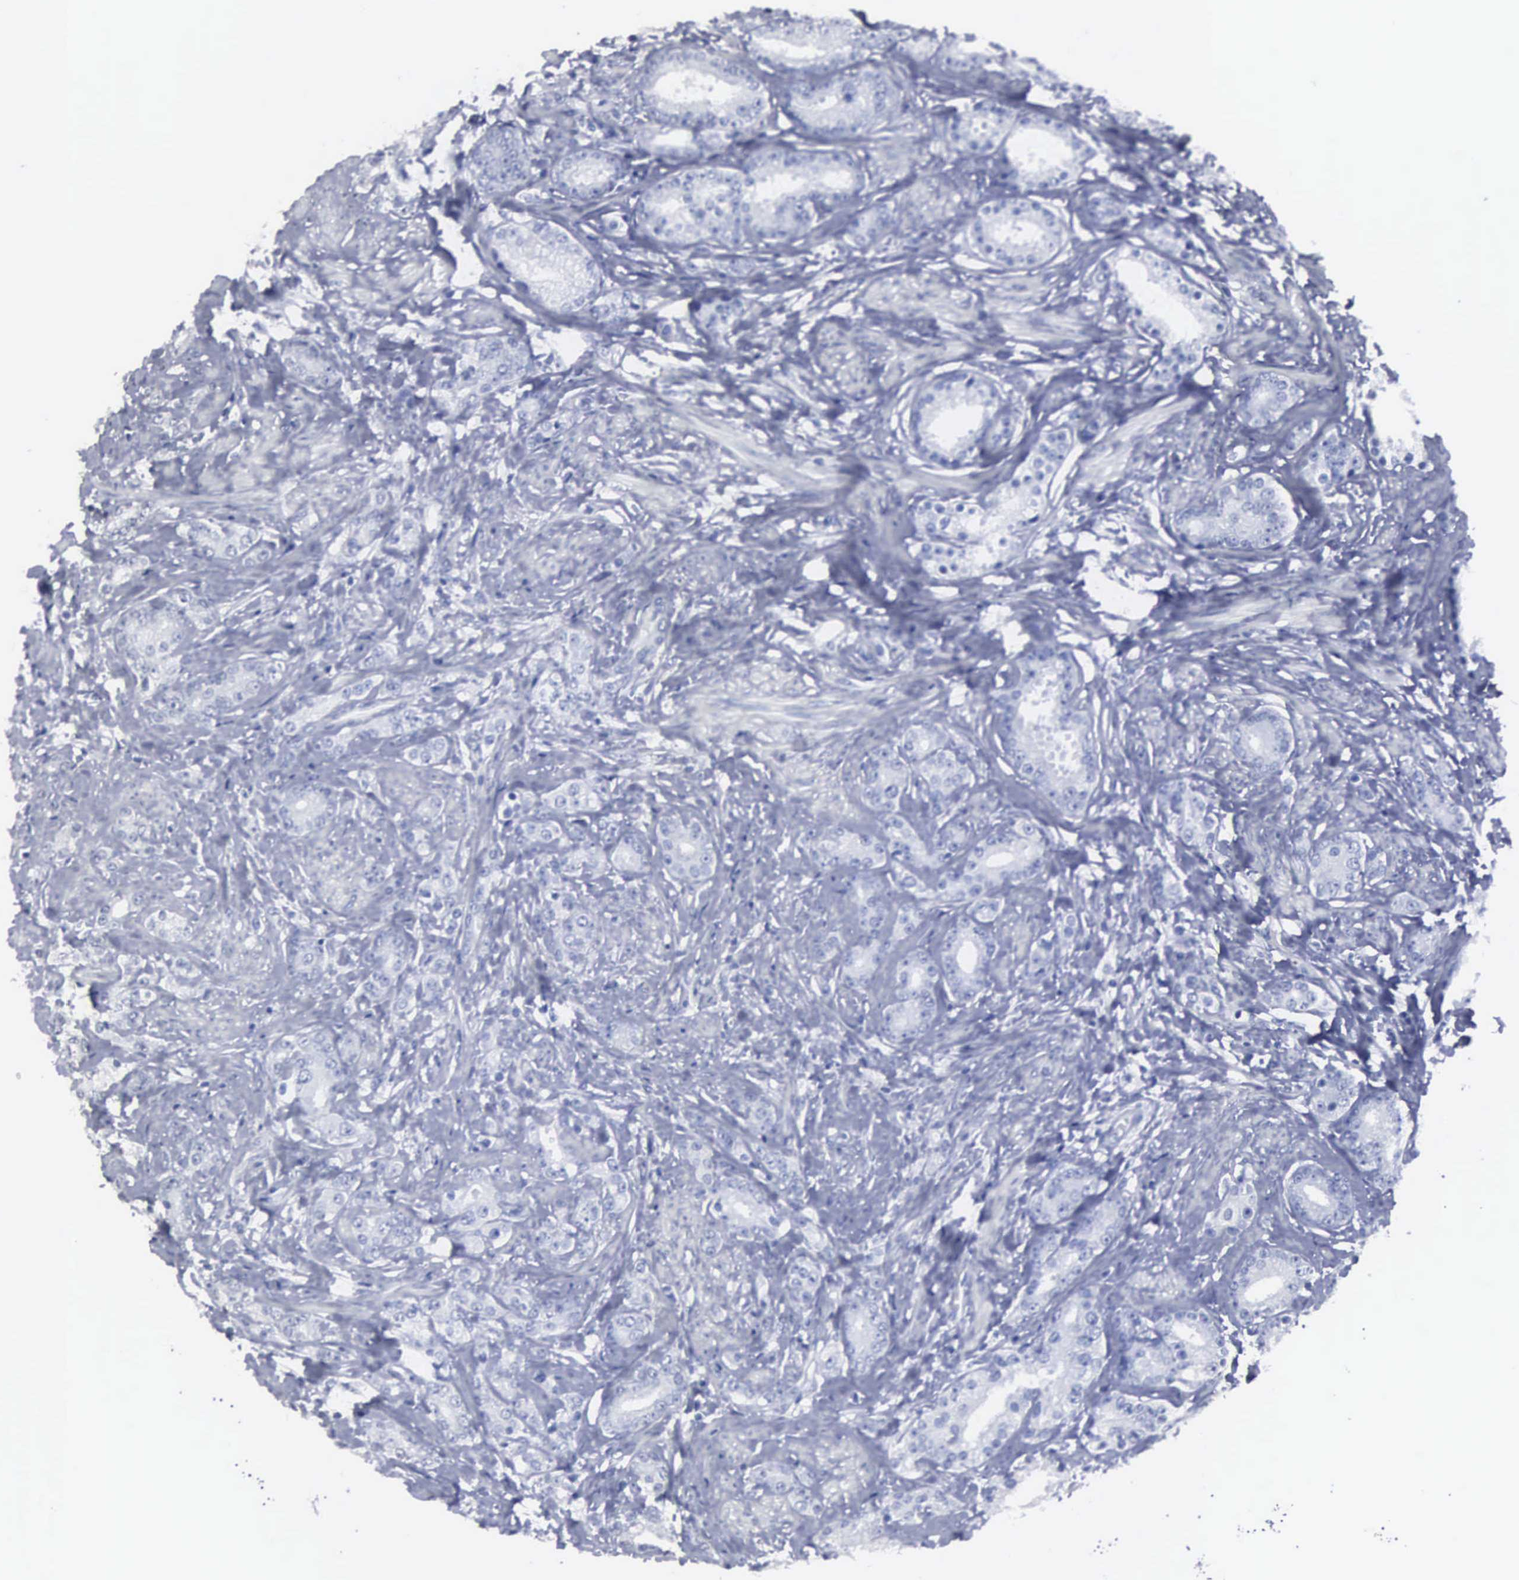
{"staining": {"intensity": "negative", "quantity": "none", "location": "none"}, "tissue": "prostate cancer", "cell_type": "Tumor cells", "image_type": "cancer", "snomed": [{"axis": "morphology", "description": "Adenocarcinoma, Medium grade"}, {"axis": "topography", "description": "Prostate"}], "caption": "Protein analysis of prostate adenocarcinoma (medium-grade) demonstrates no significant expression in tumor cells.", "gene": "UPB1", "patient": {"sex": "male", "age": 59}}